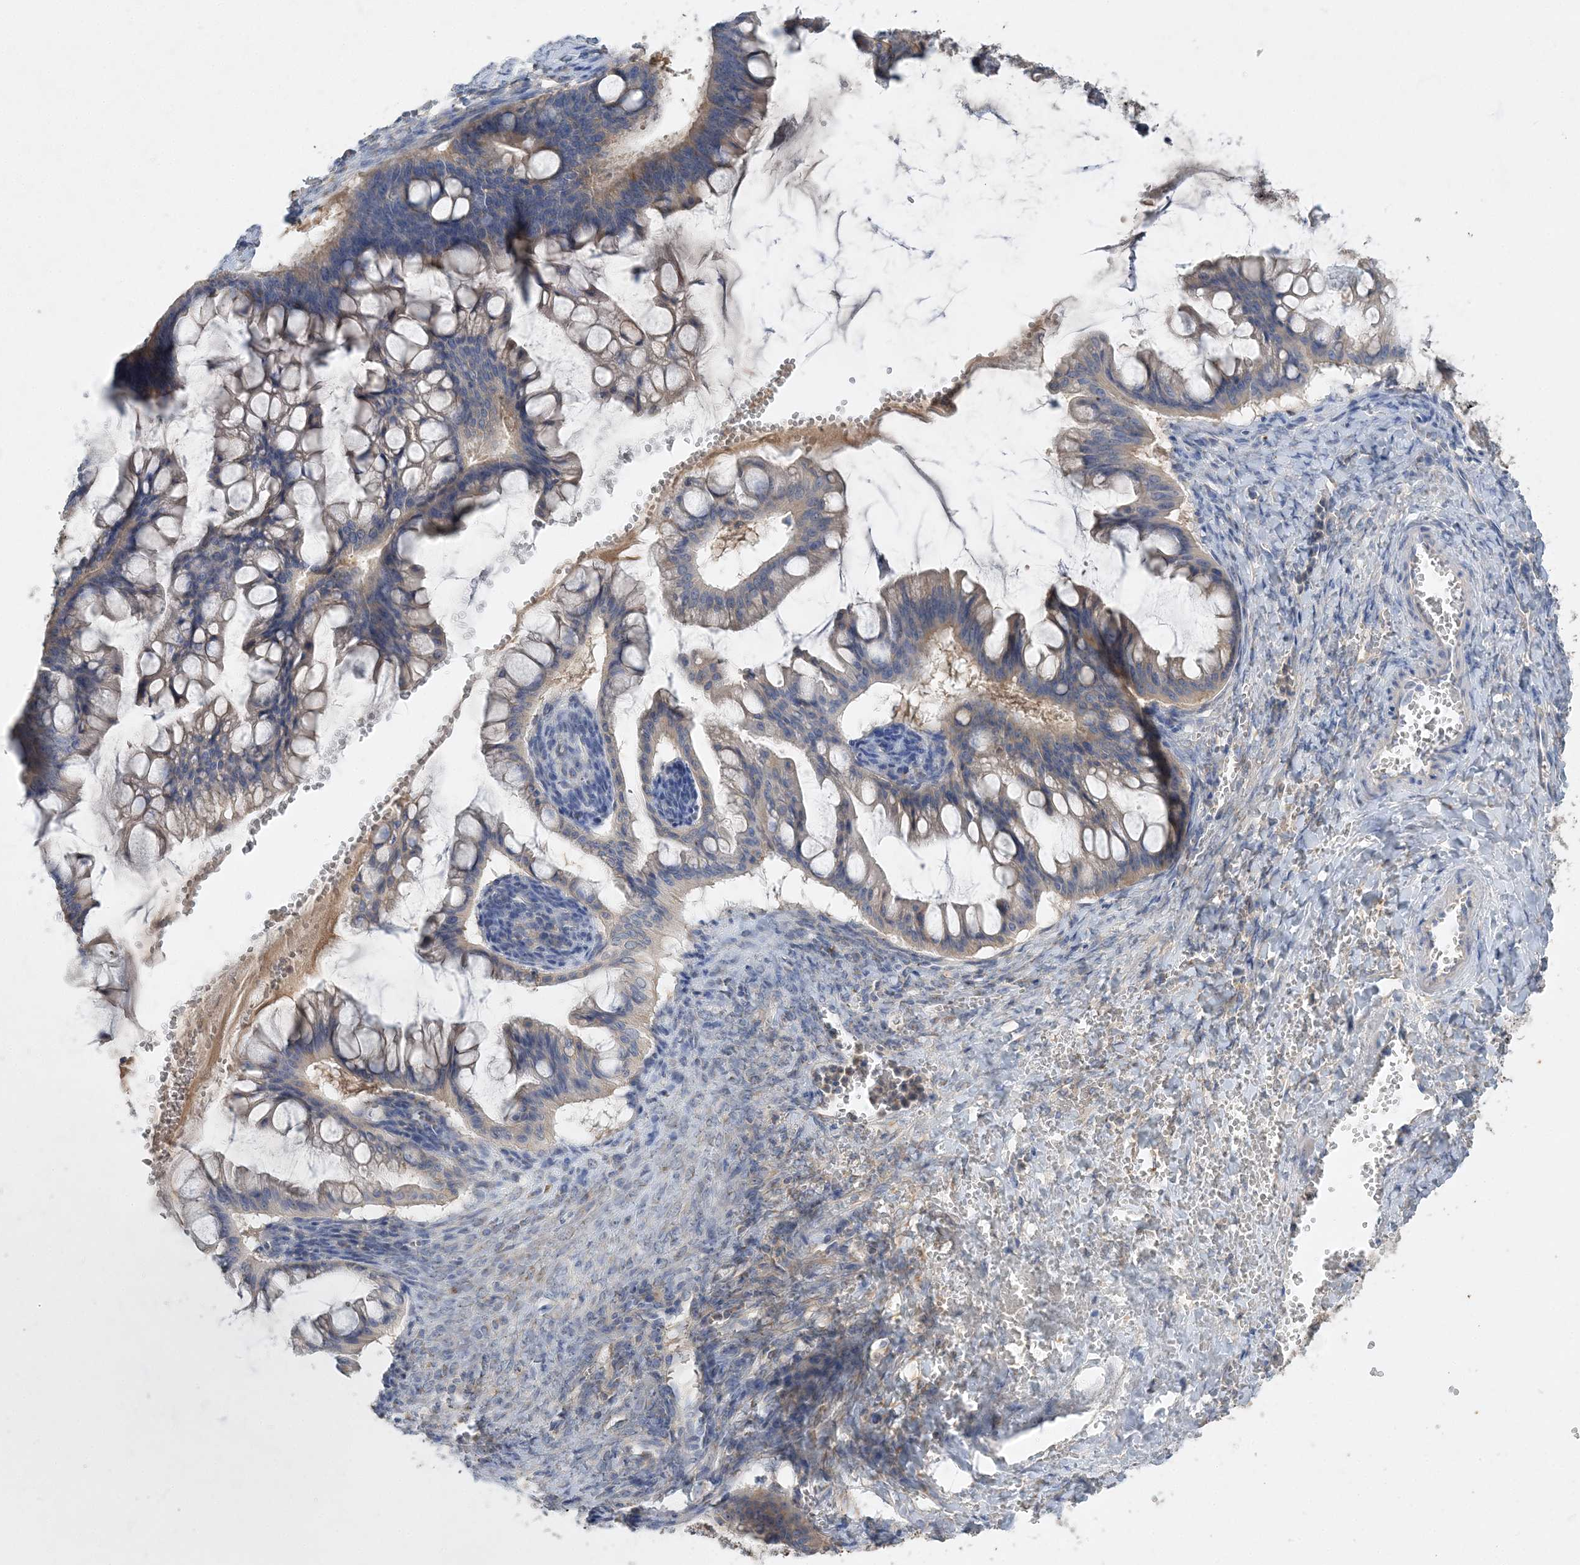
{"staining": {"intensity": "weak", "quantity": "<25%", "location": "cytoplasmic/membranous"}, "tissue": "ovarian cancer", "cell_type": "Tumor cells", "image_type": "cancer", "snomed": [{"axis": "morphology", "description": "Cystadenocarcinoma, mucinous, NOS"}, {"axis": "topography", "description": "Ovary"}], "caption": "An IHC photomicrograph of ovarian mucinous cystadenocarcinoma is shown. There is no staining in tumor cells of ovarian mucinous cystadenocarcinoma.", "gene": "GRINA", "patient": {"sex": "female", "age": 73}}